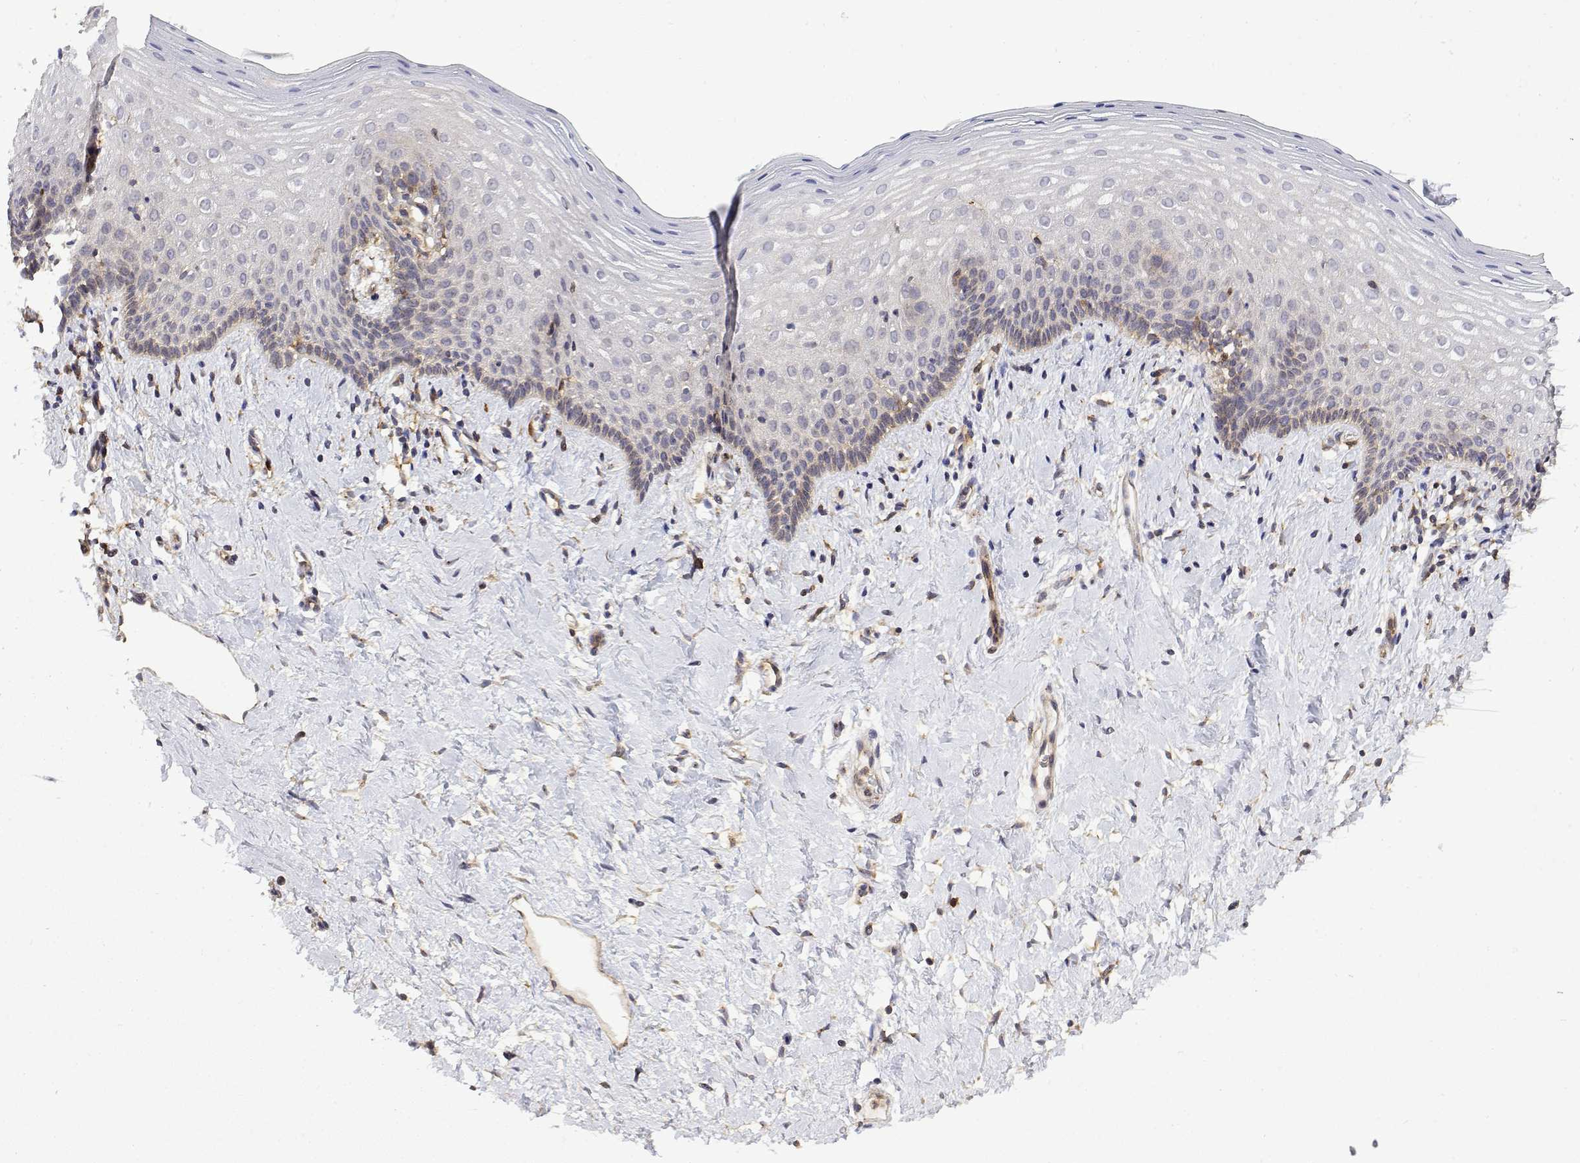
{"staining": {"intensity": "weak", "quantity": "<25%", "location": "cytoplasmic/membranous"}, "tissue": "vagina", "cell_type": "Squamous epithelial cells", "image_type": "normal", "snomed": [{"axis": "morphology", "description": "Normal tissue, NOS"}, {"axis": "topography", "description": "Vagina"}], "caption": "The image demonstrates no staining of squamous epithelial cells in unremarkable vagina.", "gene": "PACSIN2", "patient": {"sex": "female", "age": 42}}